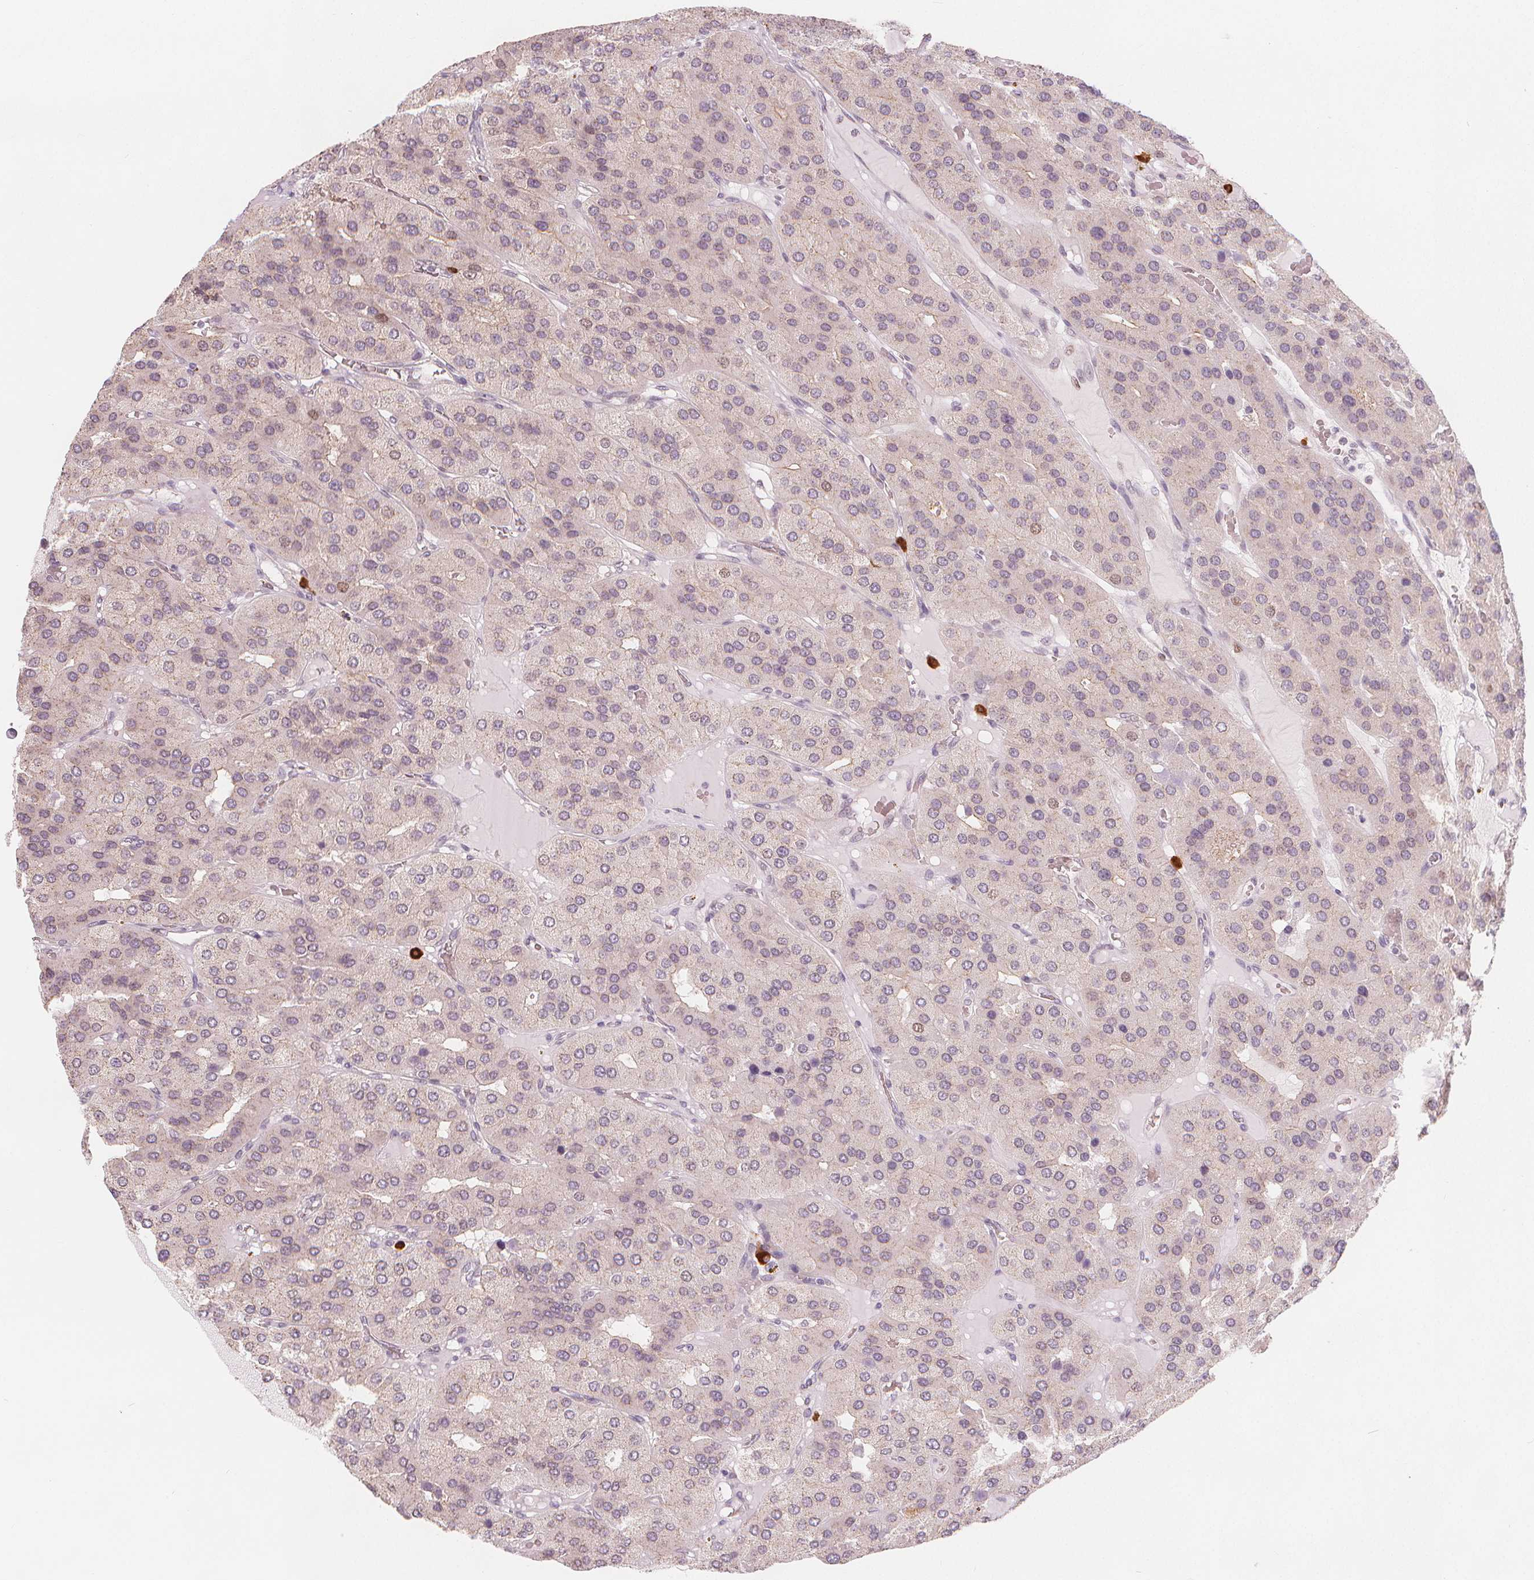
{"staining": {"intensity": "negative", "quantity": "none", "location": "none"}, "tissue": "parathyroid gland", "cell_type": "Glandular cells", "image_type": "normal", "snomed": [{"axis": "morphology", "description": "Normal tissue, NOS"}, {"axis": "morphology", "description": "Adenoma, NOS"}, {"axis": "topography", "description": "Parathyroid gland"}], "caption": "High power microscopy image of an immunohistochemistry micrograph of unremarkable parathyroid gland, revealing no significant positivity in glandular cells.", "gene": "TIPIN", "patient": {"sex": "female", "age": 86}}